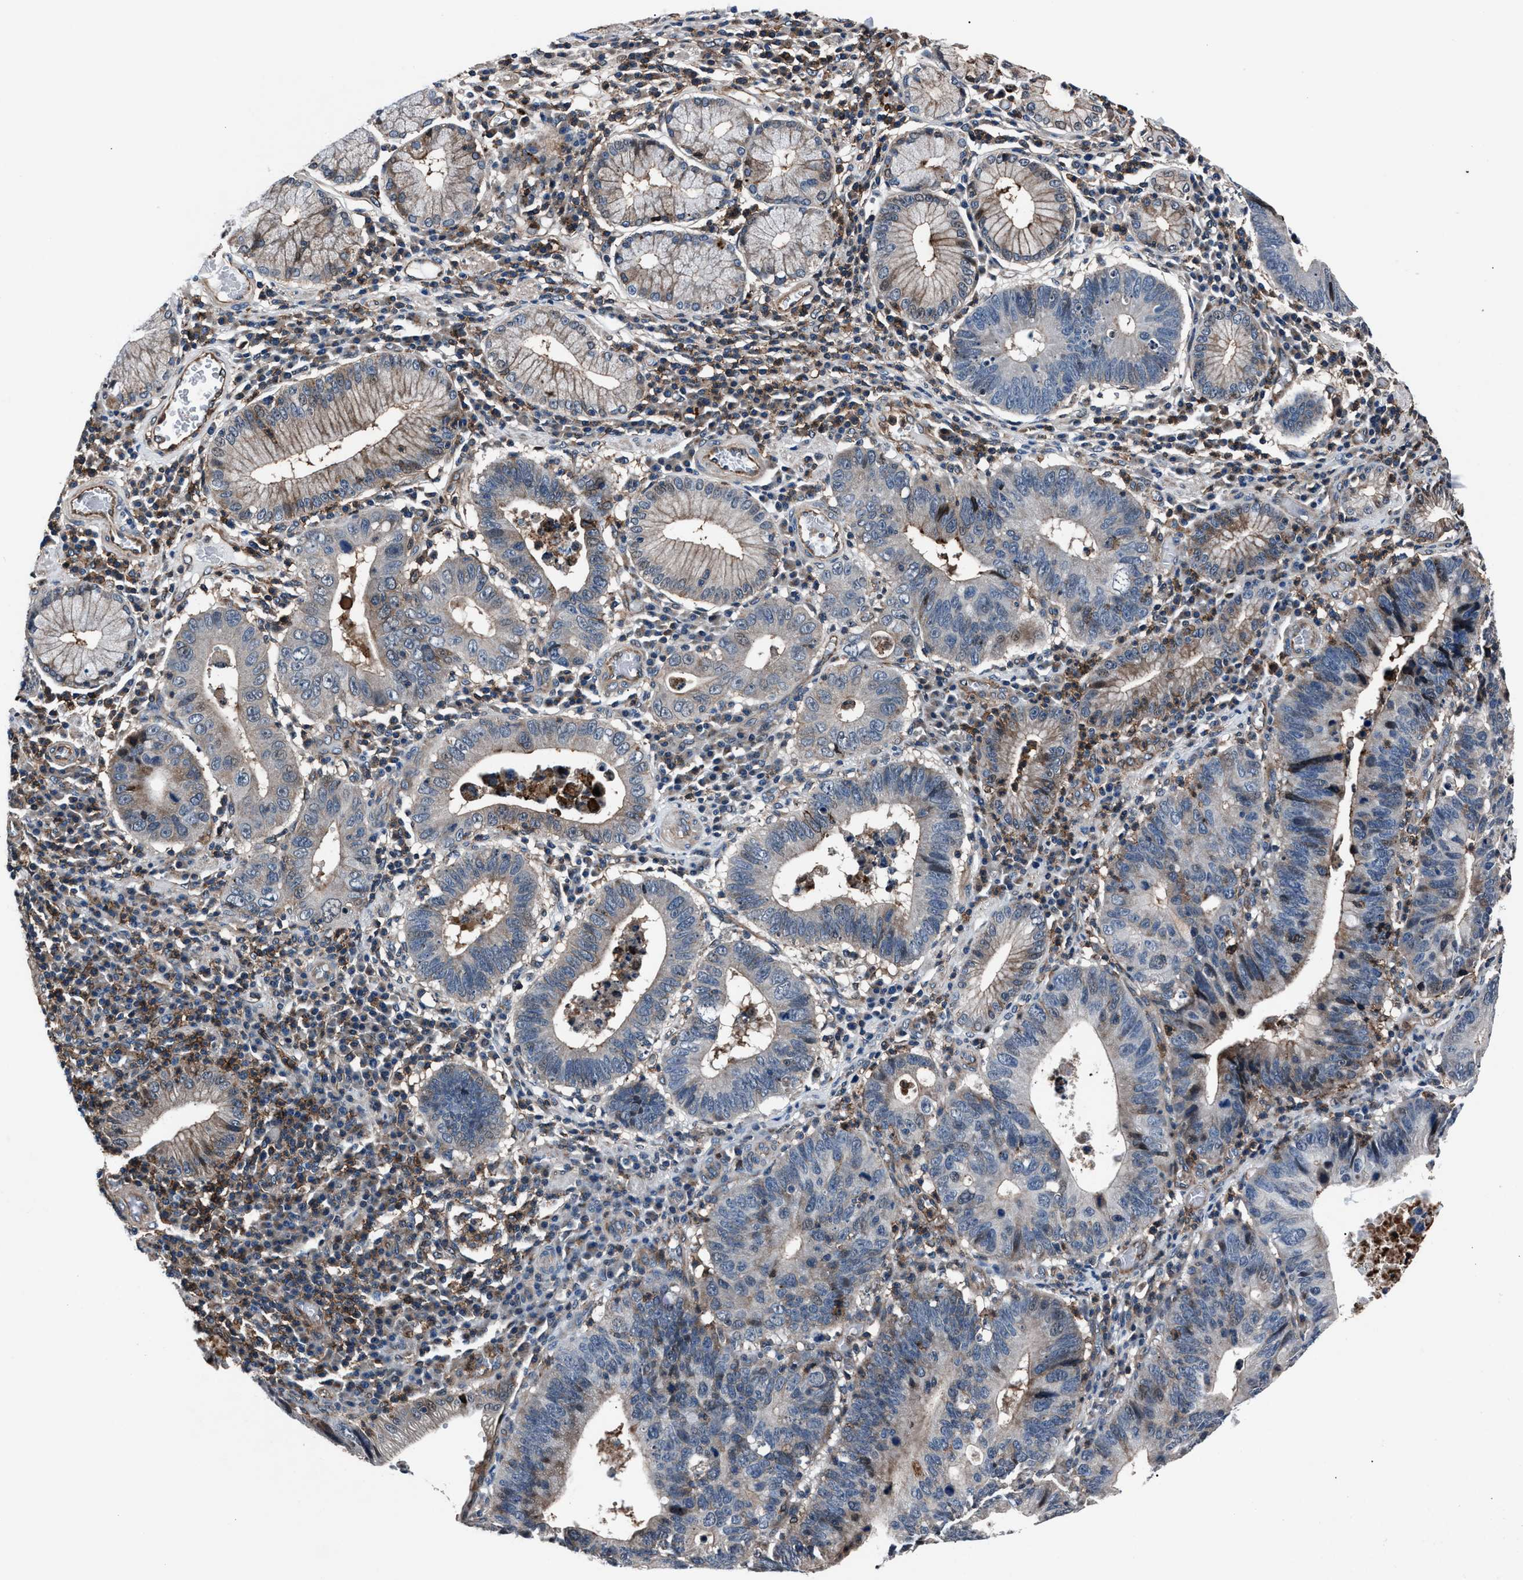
{"staining": {"intensity": "weak", "quantity": "<25%", "location": "cytoplasmic/membranous"}, "tissue": "stomach cancer", "cell_type": "Tumor cells", "image_type": "cancer", "snomed": [{"axis": "morphology", "description": "Adenocarcinoma, NOS"}, {"axis": "topography", "description": "Stomach"}], "caption": "There is no significant staining in tumor cells of adenocarcinoma (stomach).", "gene": "MFSD11", "patient": {"sex": "male", "age": 59}}